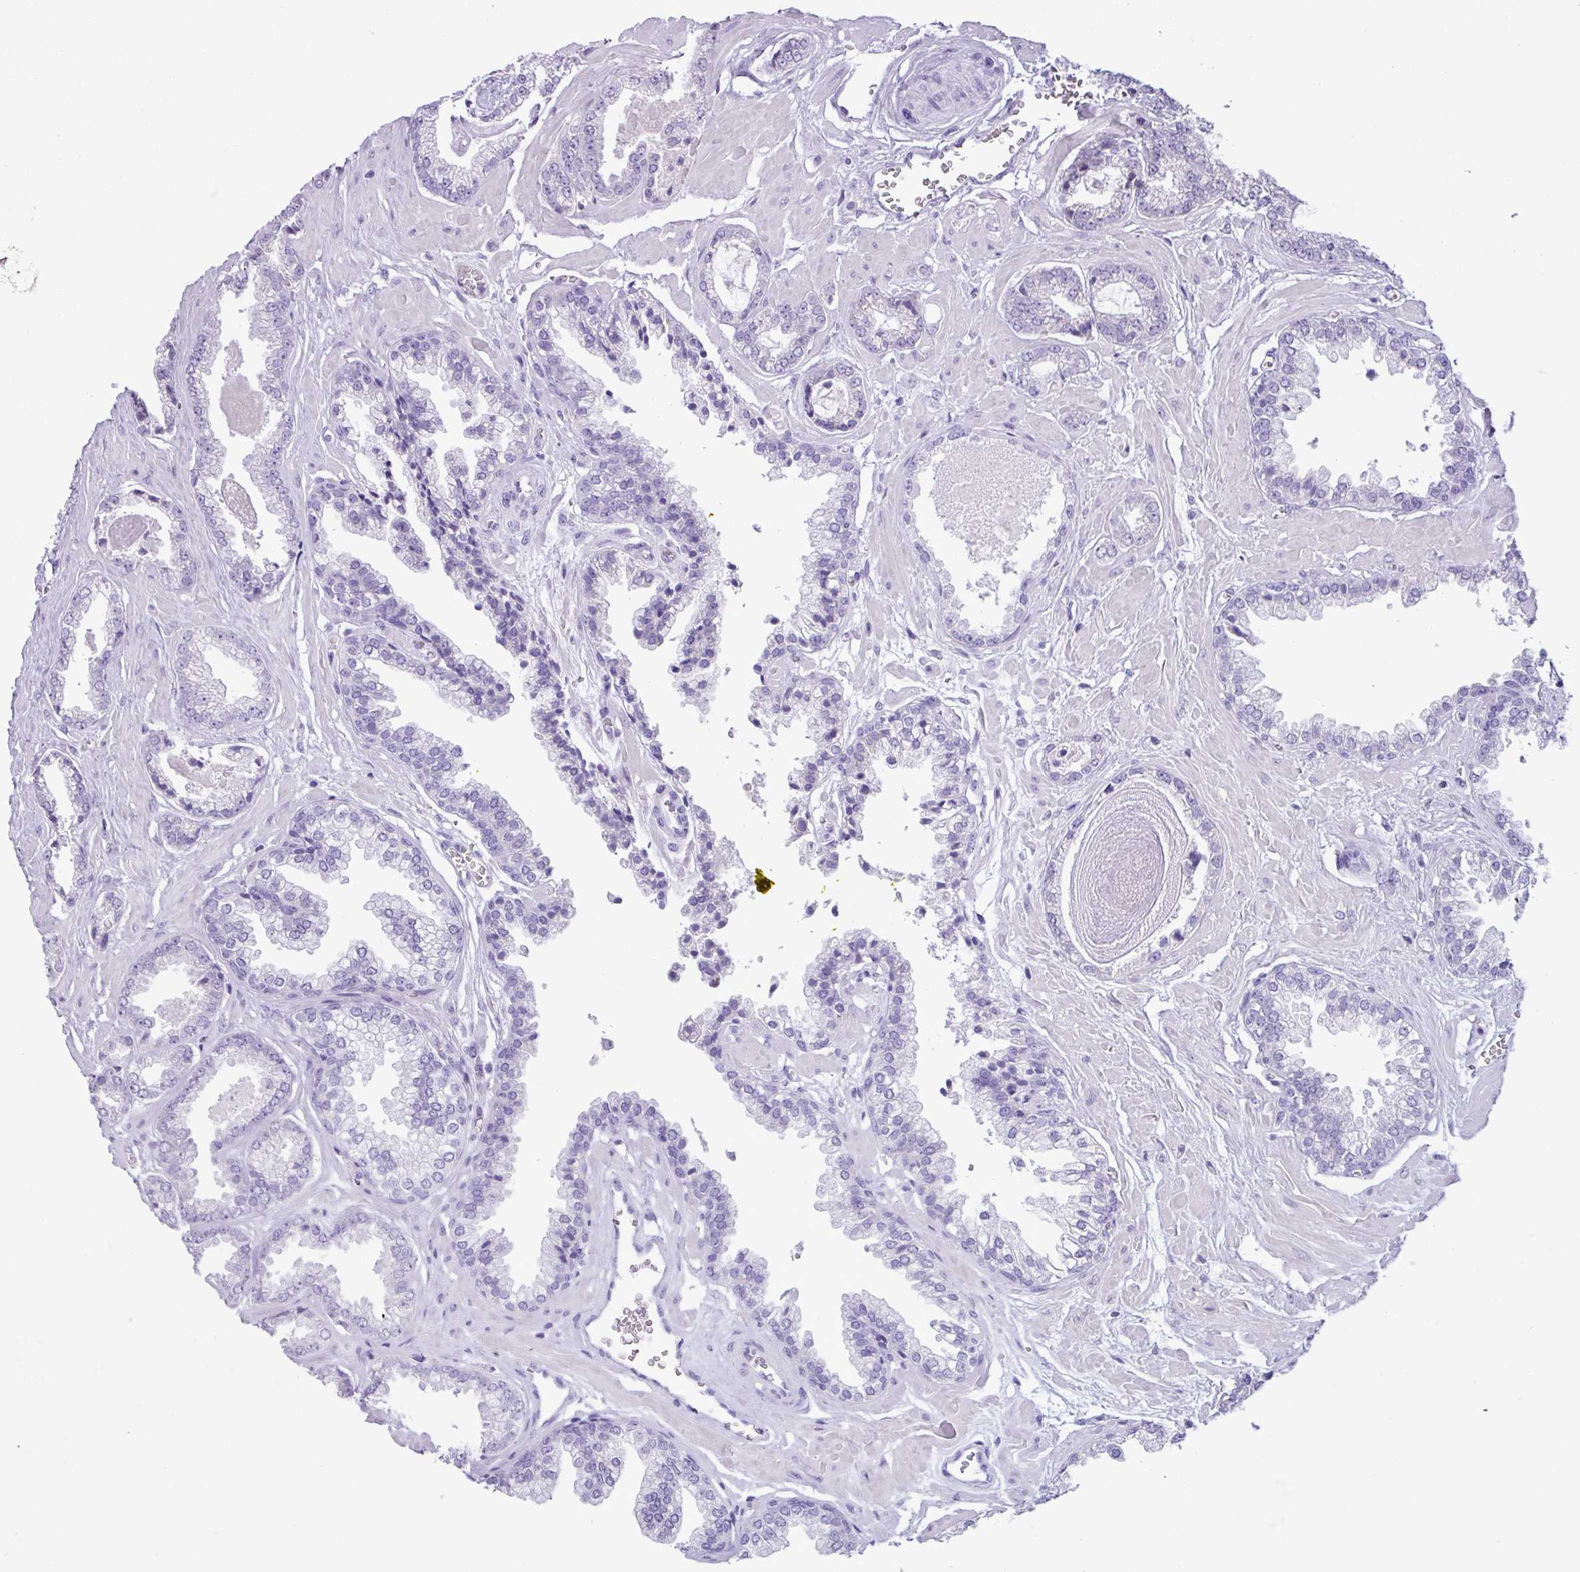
{"staining": {"intensity": "negative", "quantity": "none", "location": "none"}, "tissue": "prostate cancer", "cell_type": "Tumor cells", "image_type": "cancer", "snomed": [{"axis": "morphology", "description": "Adenocarcinoma, Low grade"}, {"axis": "topography", "description": "Prostate"}], "caption": "The IHC micrograph has no significant staining in tumor cells of prostate cancer (adenocarcinoma (low-grade)) tissue. (IHC, brightfield microscopy, high magnification).", "gene": "AGO3", "patient": {"sex": "male", "age": 60}}